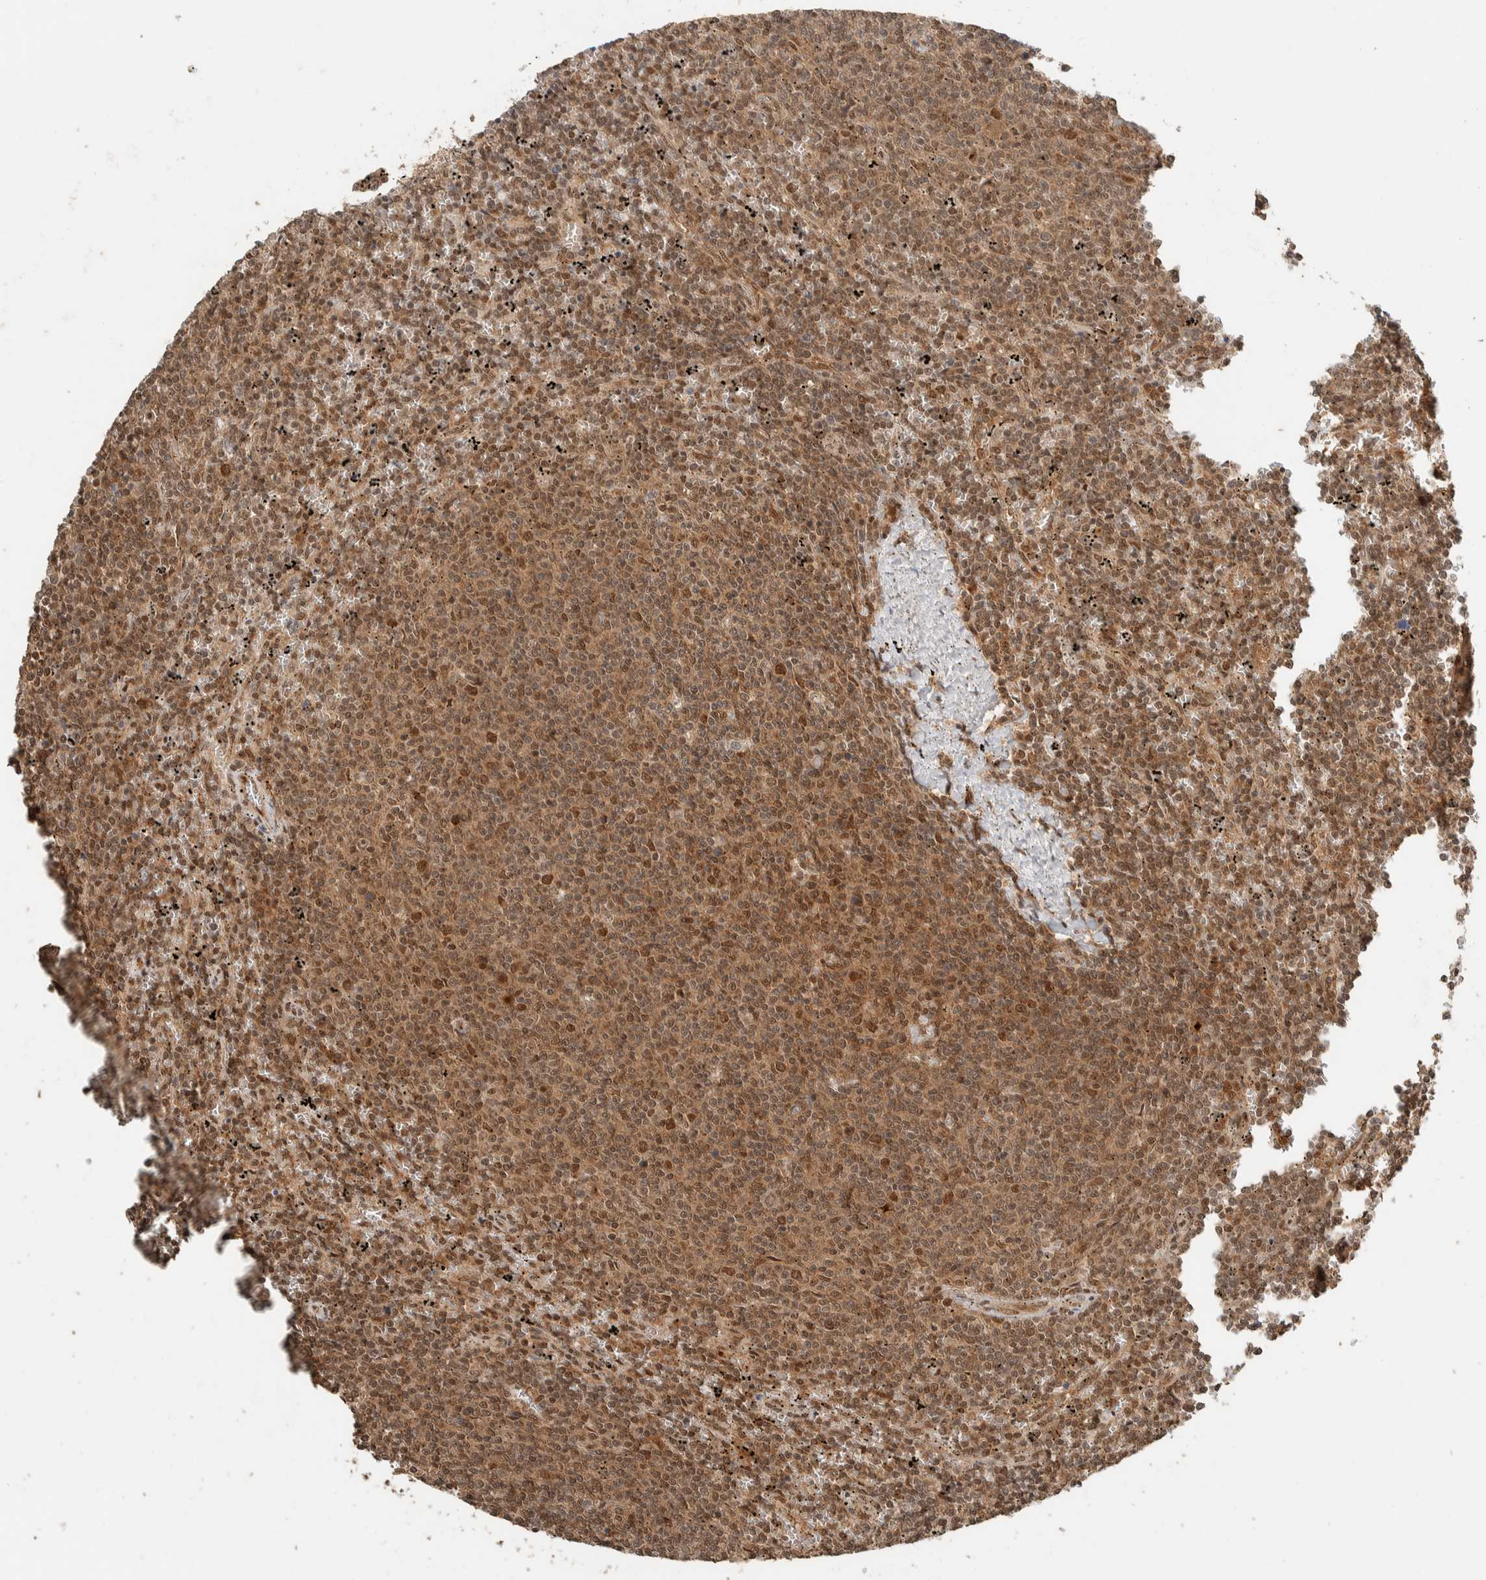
{"staining": {"intensity": "moderate", "quantity": "25%-75%", "location": "cytoplasmic/membranous,nuclear"}, "tissue": "lymphoma", "cell_type": "Tumor cells", "image_type": "cancer", "snomed": [{"axis": "morphology", "description": "Malignant lymphoma, non-Hodgkin's type, Low grade"}, {"axis": "topography", "description": "Spleen"}], "caption": "This is a histology image of immunohistochemistry (IHC) staining of low-grade malignant lymphoma, non-Hodgkin's type, which shows moderate positivity in the cytoplasmic/membranous and nuclear of tumor cells.", "gene": "ZBTB2", "patient": {"sex": "female", "age": 50}}